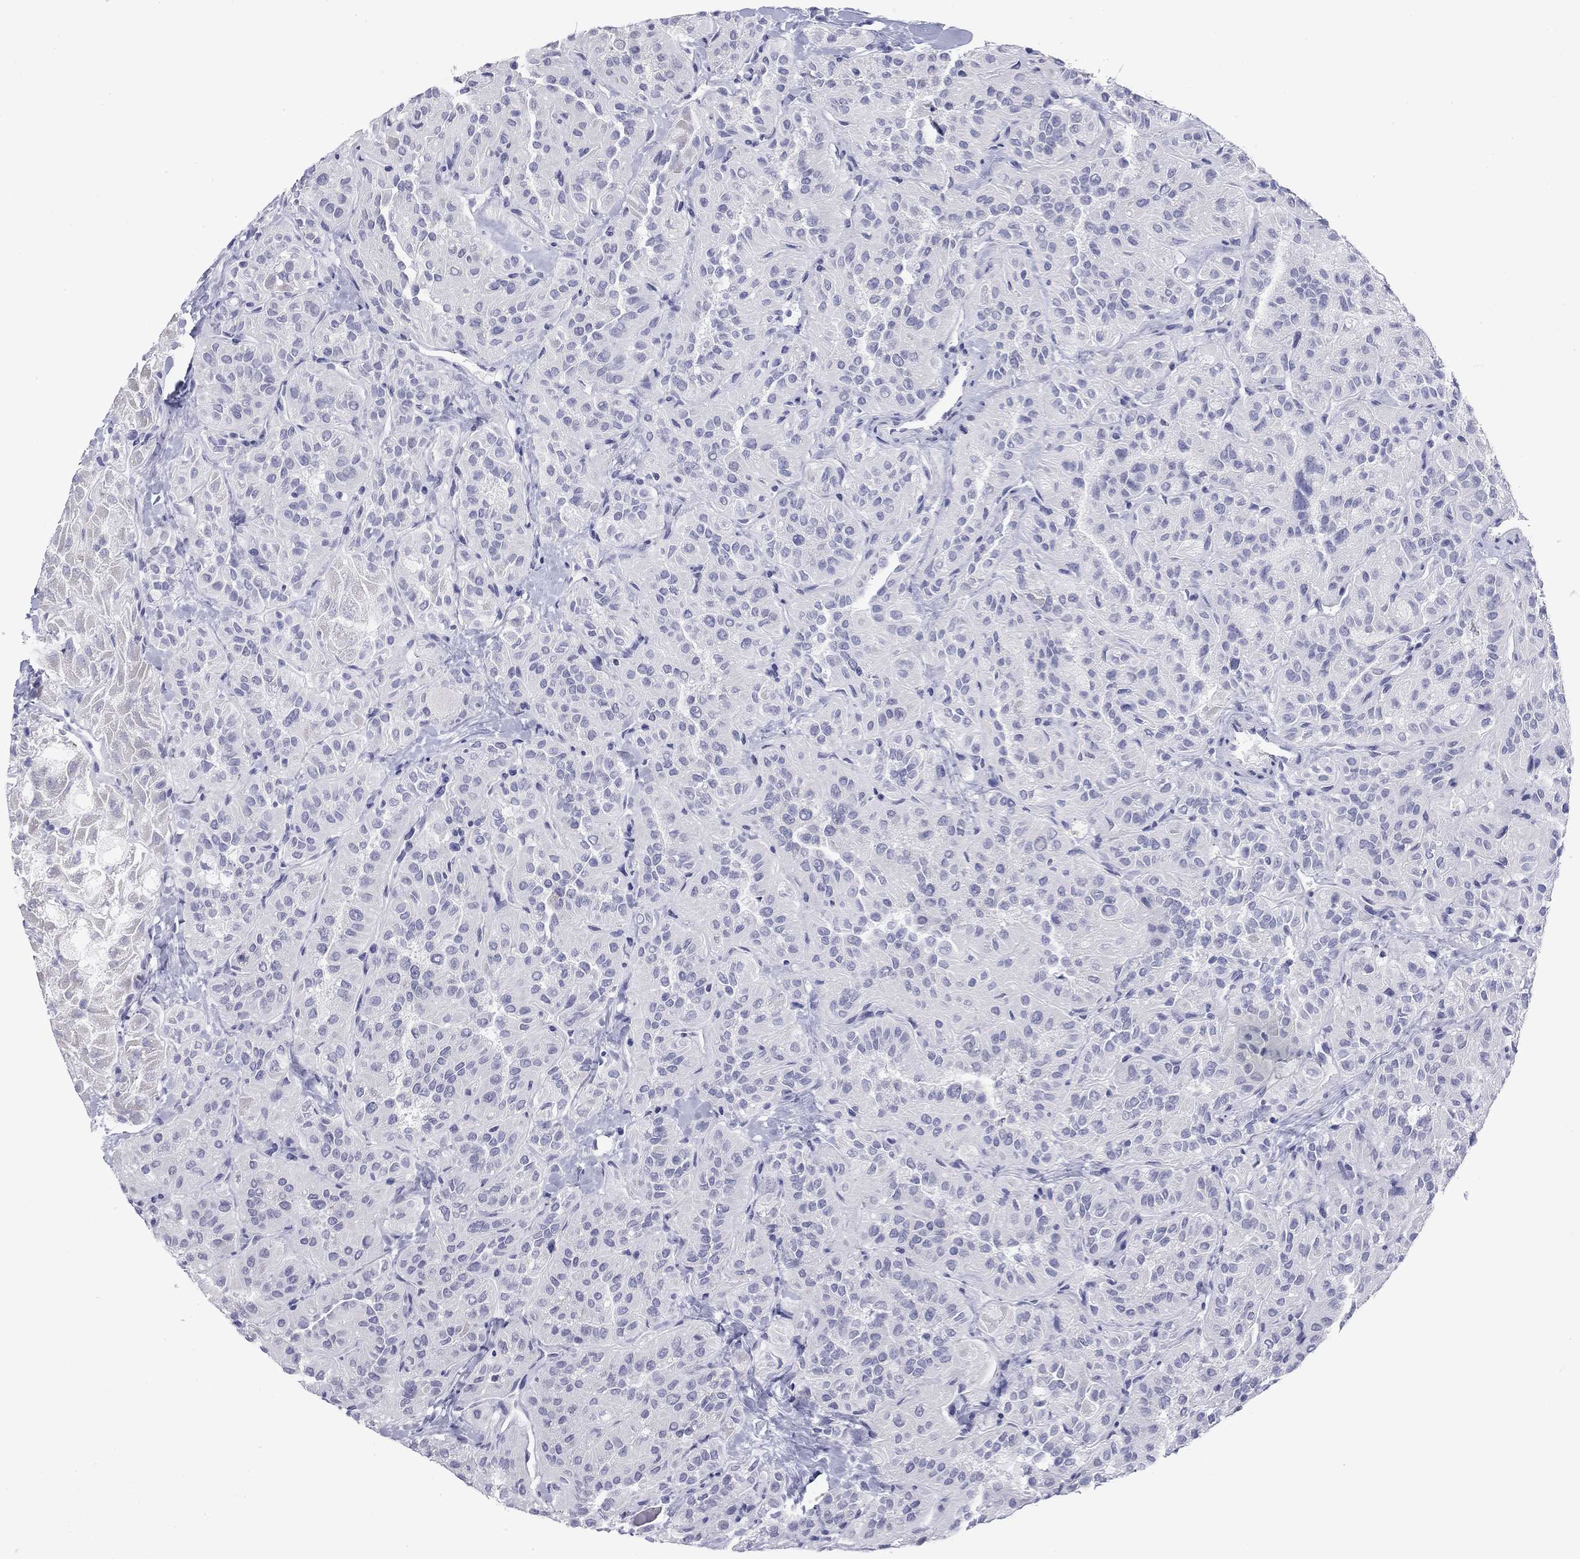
{"staining": {"intensity": "negative", "quantity": "none", "location": "none"}, "tissue": "thyroid cancer", "cell_type": "Tumor cells", "image_type": "cancer", "snomed": [{"axis": "morphology", "description": "Papillary adenocarcinoma, NOS"}, {"axis": "topography", "description": "Thyroid gland"}], "caption": "Human thyroid papillary adenocarcinoma stained for a protein using immunohistochemistry (IHC) shows no expression in tumor cells.", "gene": "PRPH", "patient": {"sex": "female", "age": 45}}